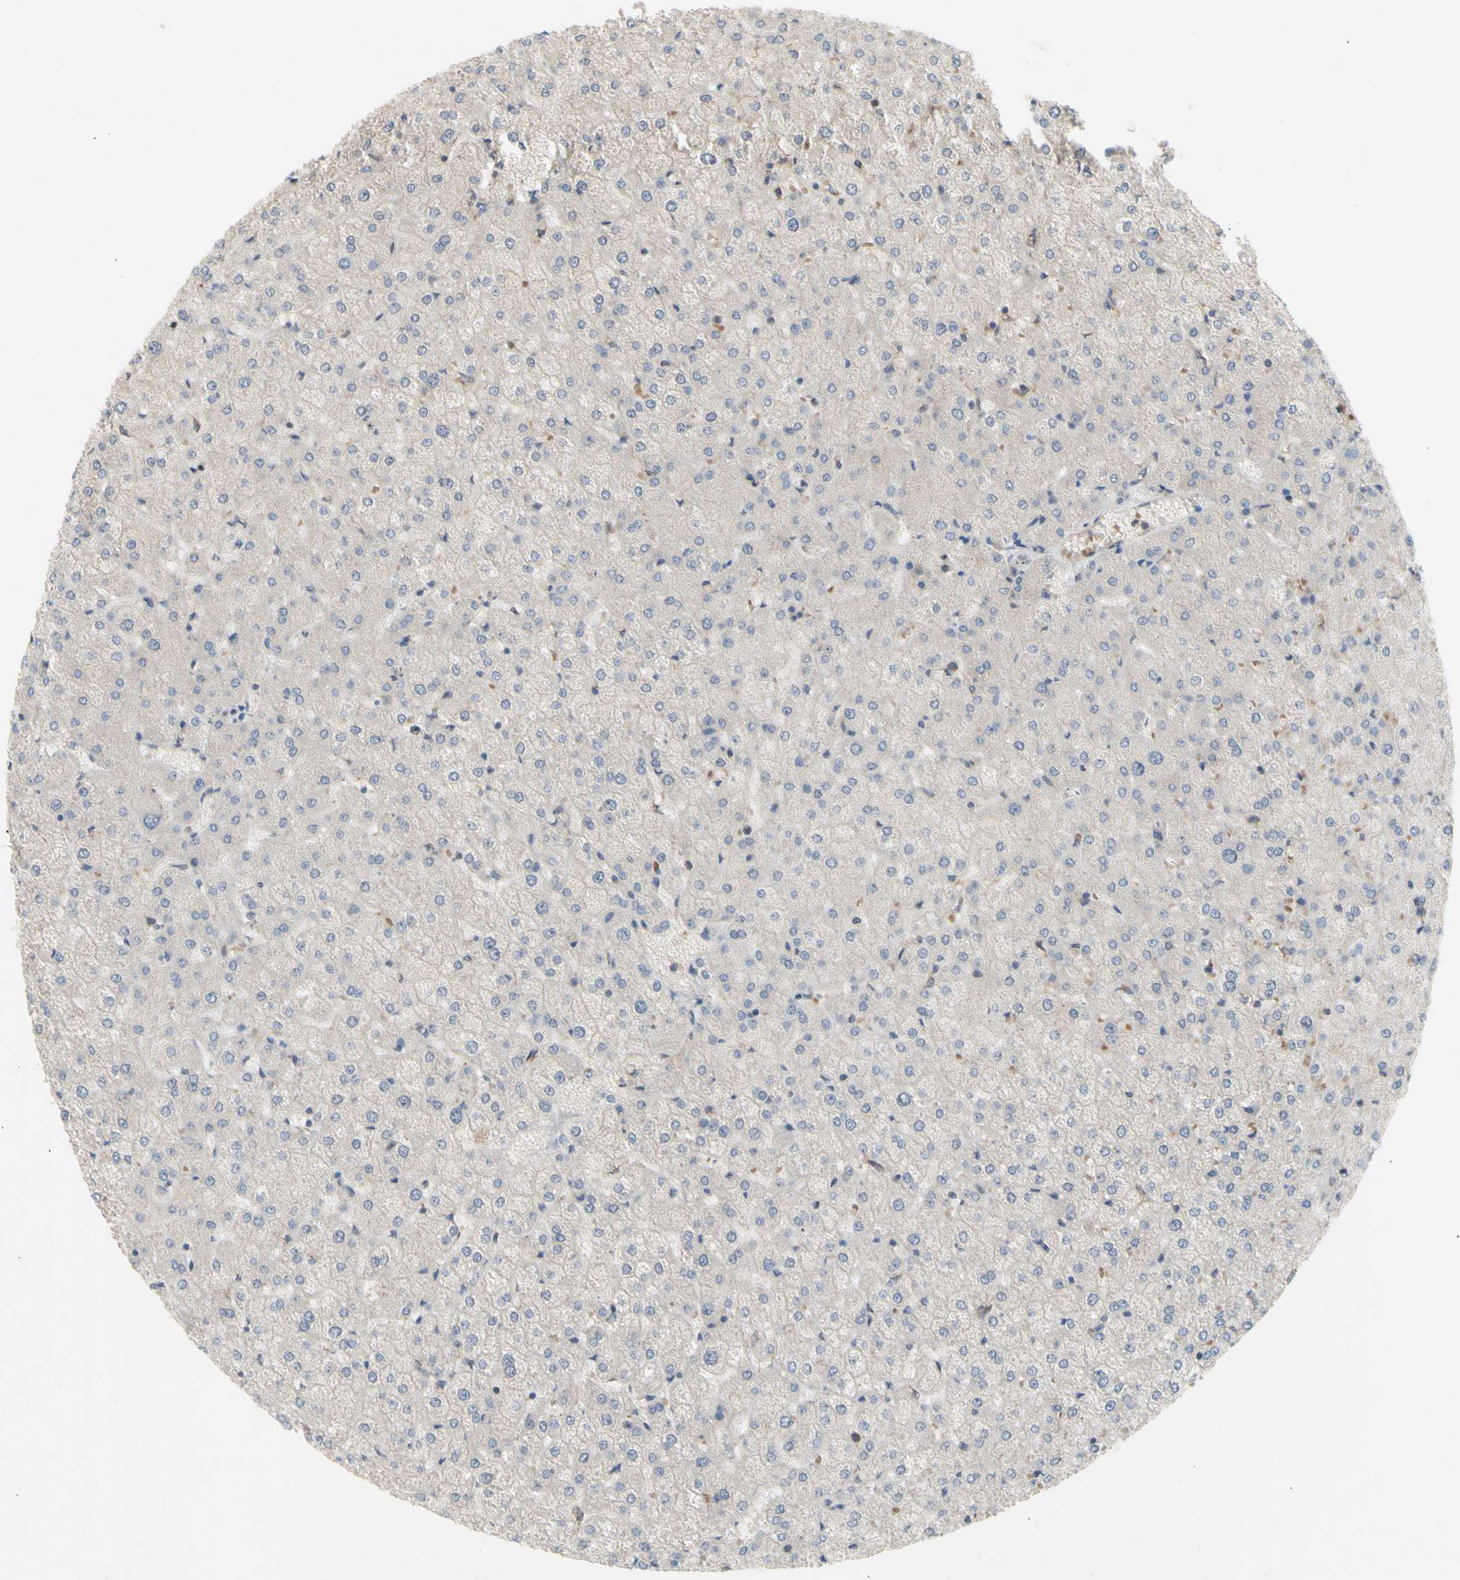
{"staining": {"intensity": "negative", "quantity": "none", "location": "none"}, "tissue": "liver", "cell_type": "Cholangiocytes", "image_type": "normal", "snomed": [{"axis": "morphology", "description": "Normal tissue, NOS"}, {"axis": "topography", "description": "Liver"}], "caption": "DAB immunohistochemical staining of benign human liver exhibits no significant staining in cholangiocytes.", "gene": "KLC1", "patient": {"sex": "female", "age": 32}}